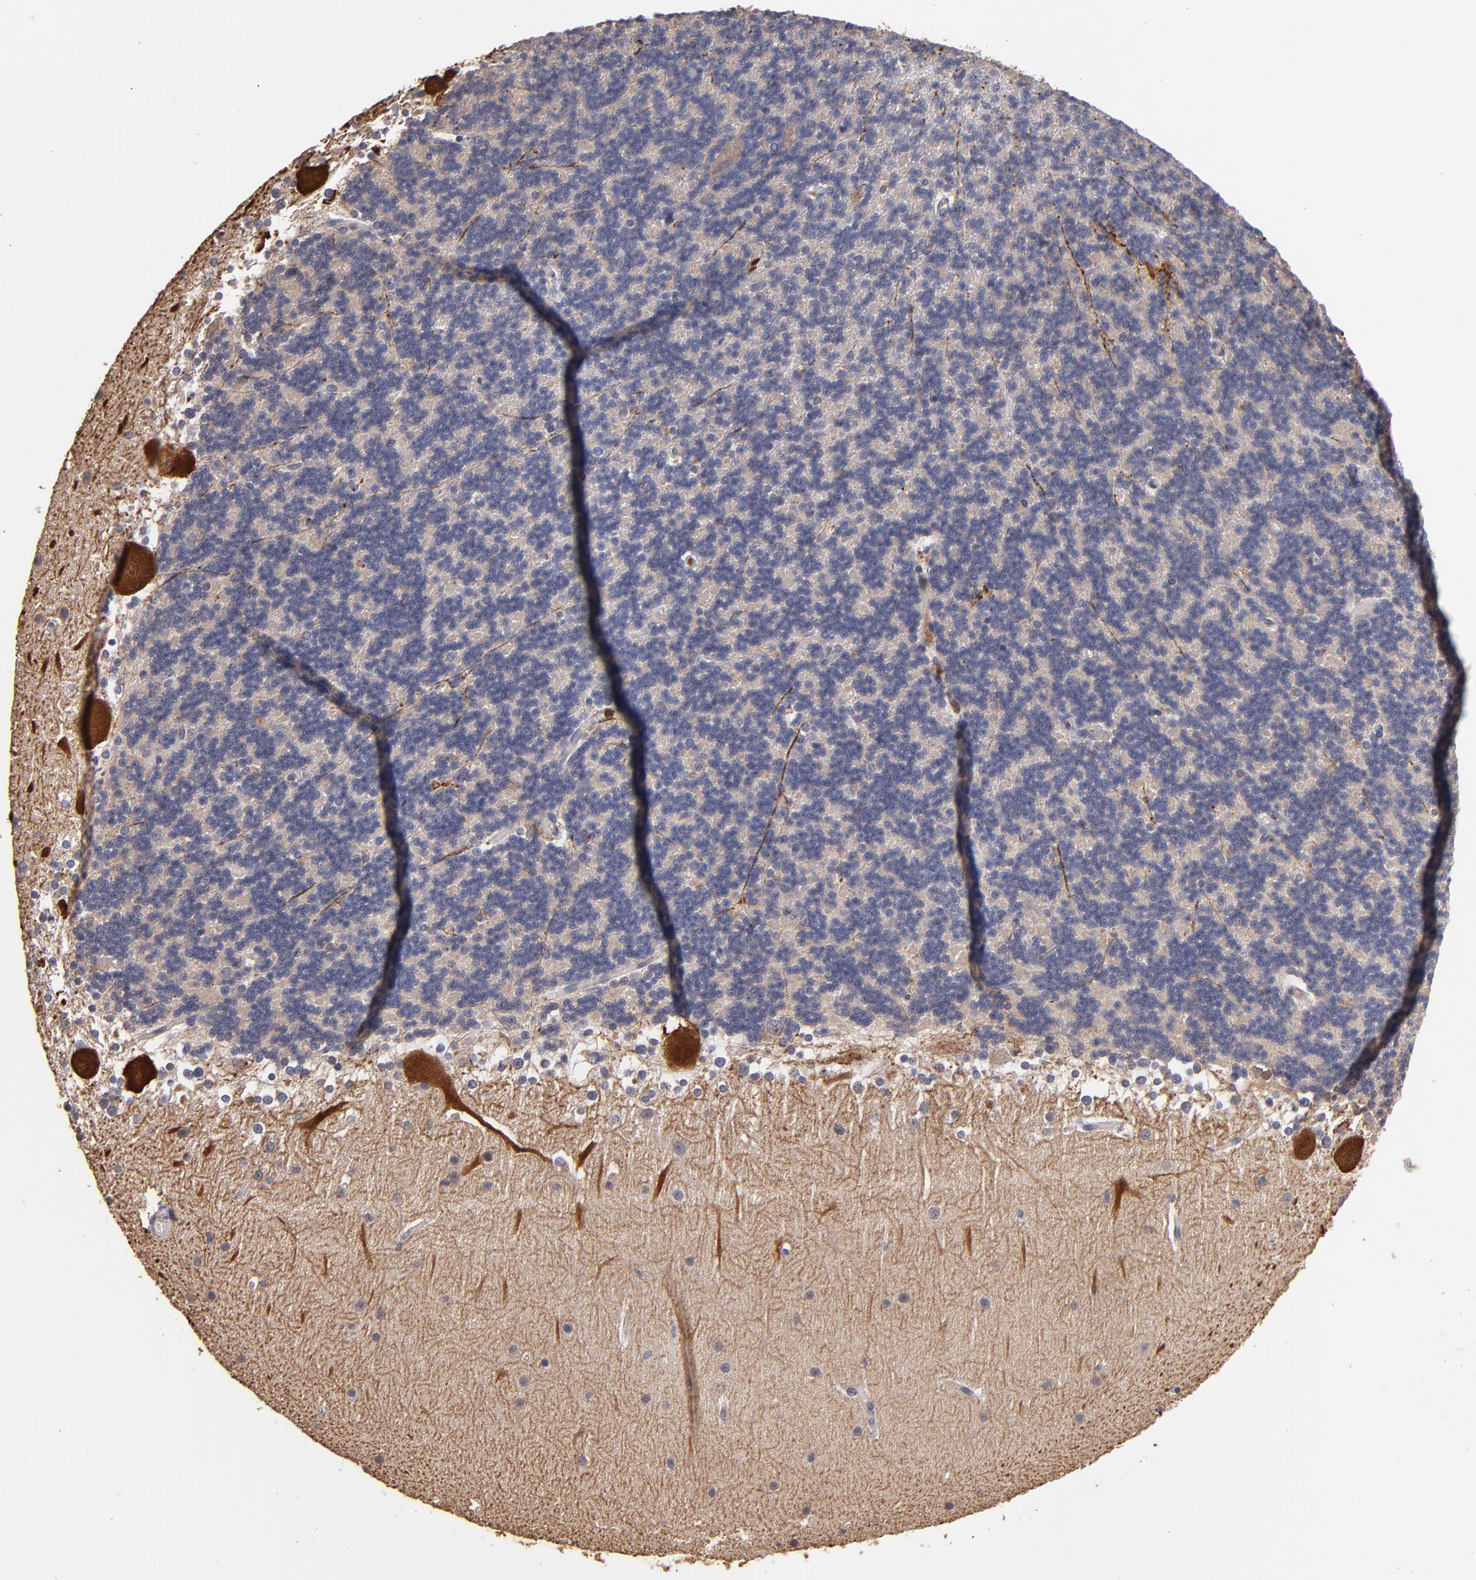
{"staining": {"intensity": "negative", "quantity": "none", "location": "none"}, "tissue": "cerebellum", "cell_type": "Cells in granular layer", "image_type": "normal", "snomed": [{"axis": "morphology", "description": "Normal tissue, NOS"}, {"axis": "topography", "description": "Cerebellum"}], "caption": "The histopathology image displays no significant staining in cells in granular layer of cerebellum.", "gene": "TTLL12", "patient": {"sex": "female", "age": 19}}